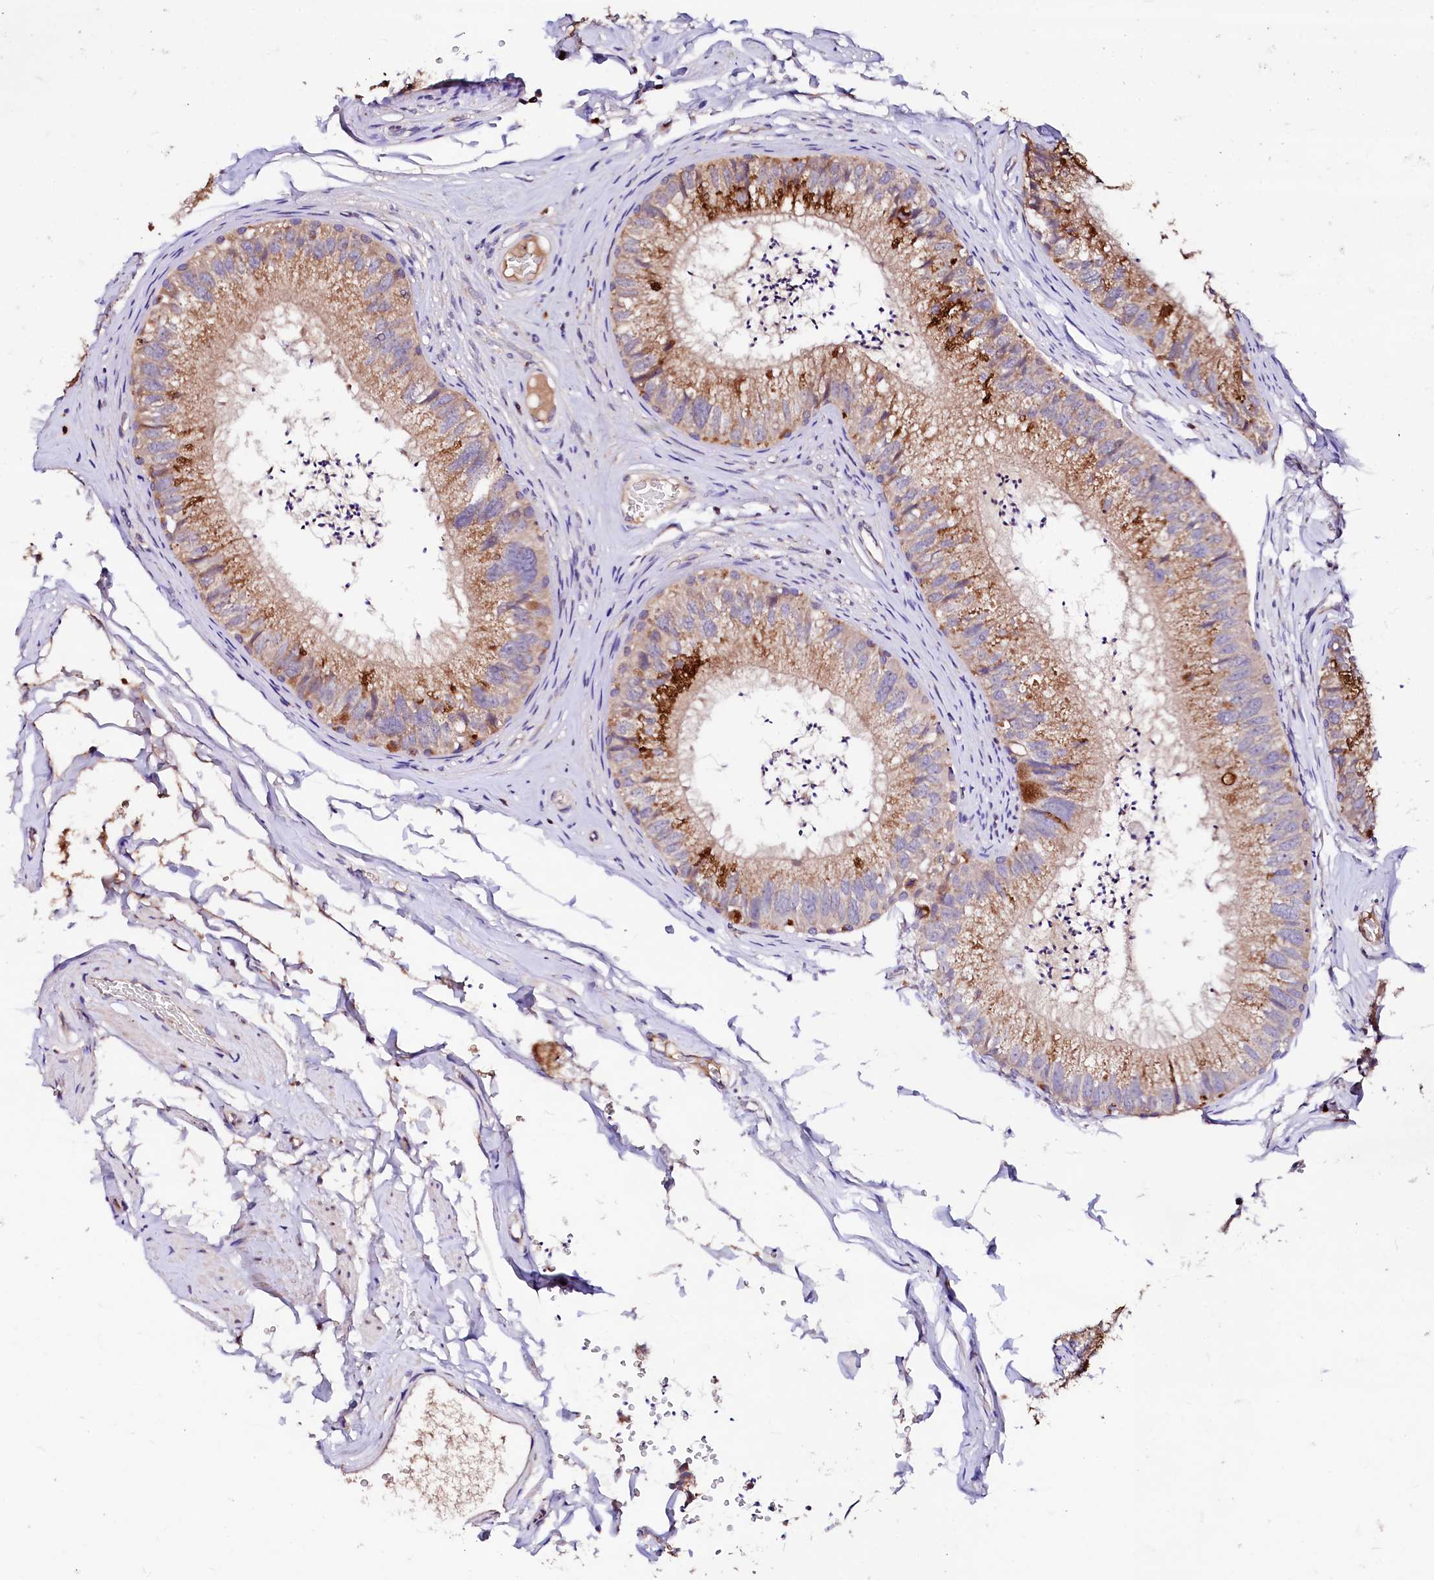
{"staining": {"intensity": "strong", "quantity": ">75%", "location": "cytoplasmic/membranous"}, "tissue": "epididymis", "cell_type": "Glandular cells", "image_type": "normal", "snomed": [{"axis": "morphology", "description": "Normal tissue, NOS"}, {"axis": "topography", "description": "Epididymis"}], "caption": "Epididymis stained with immunohistochemistry displays strong cytoplasmic/membranous positivity in approximately >75% of glandular cells. (DAB (3,3'-diaminobenzidine) IHC, brown staining for protein, blue staining for nuclei).", "gene": "ST3GAL1", "patient": {"sex": "male", "age": 79}}